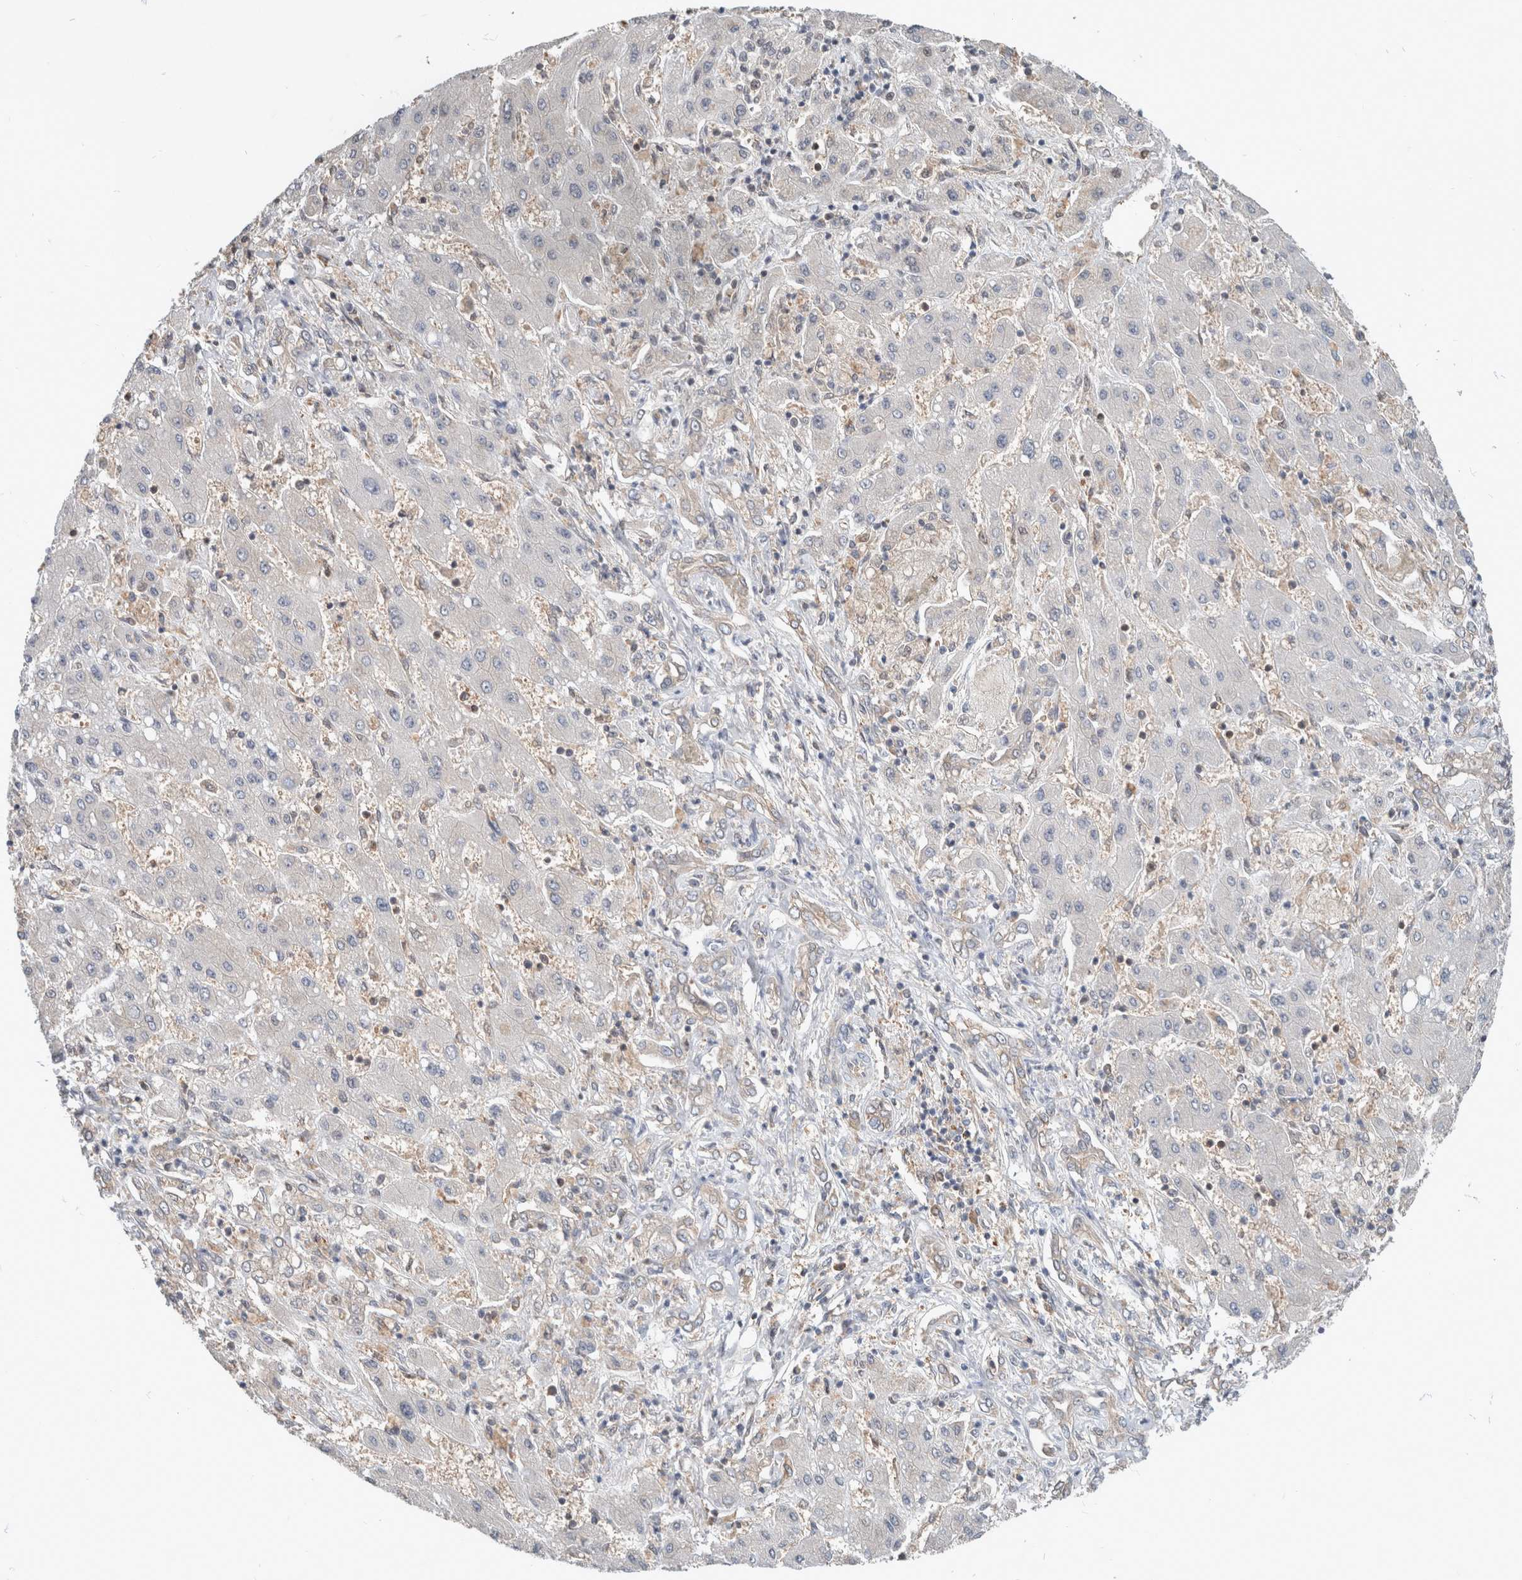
{"staining": {"intensity": "negative", "quantity": "none", "location": "none"}, "tissue": "liver cancer", "cell_type": "Tumor cells", "image_type": "cancer", "snomed": [{"axis": "morphology", "description": "Cholangiocarcinoma"}, {"axis": "topography", "description": "Liver"}], "caption": "Immunohistochemistry histopathology image of human cholangiocarcinoma (liver) stained for a protein (brown), which demonstrates no expression in tumor cells.", "gene": "XPNPEP1", "patient": {"sex": "male", "age": 50}}